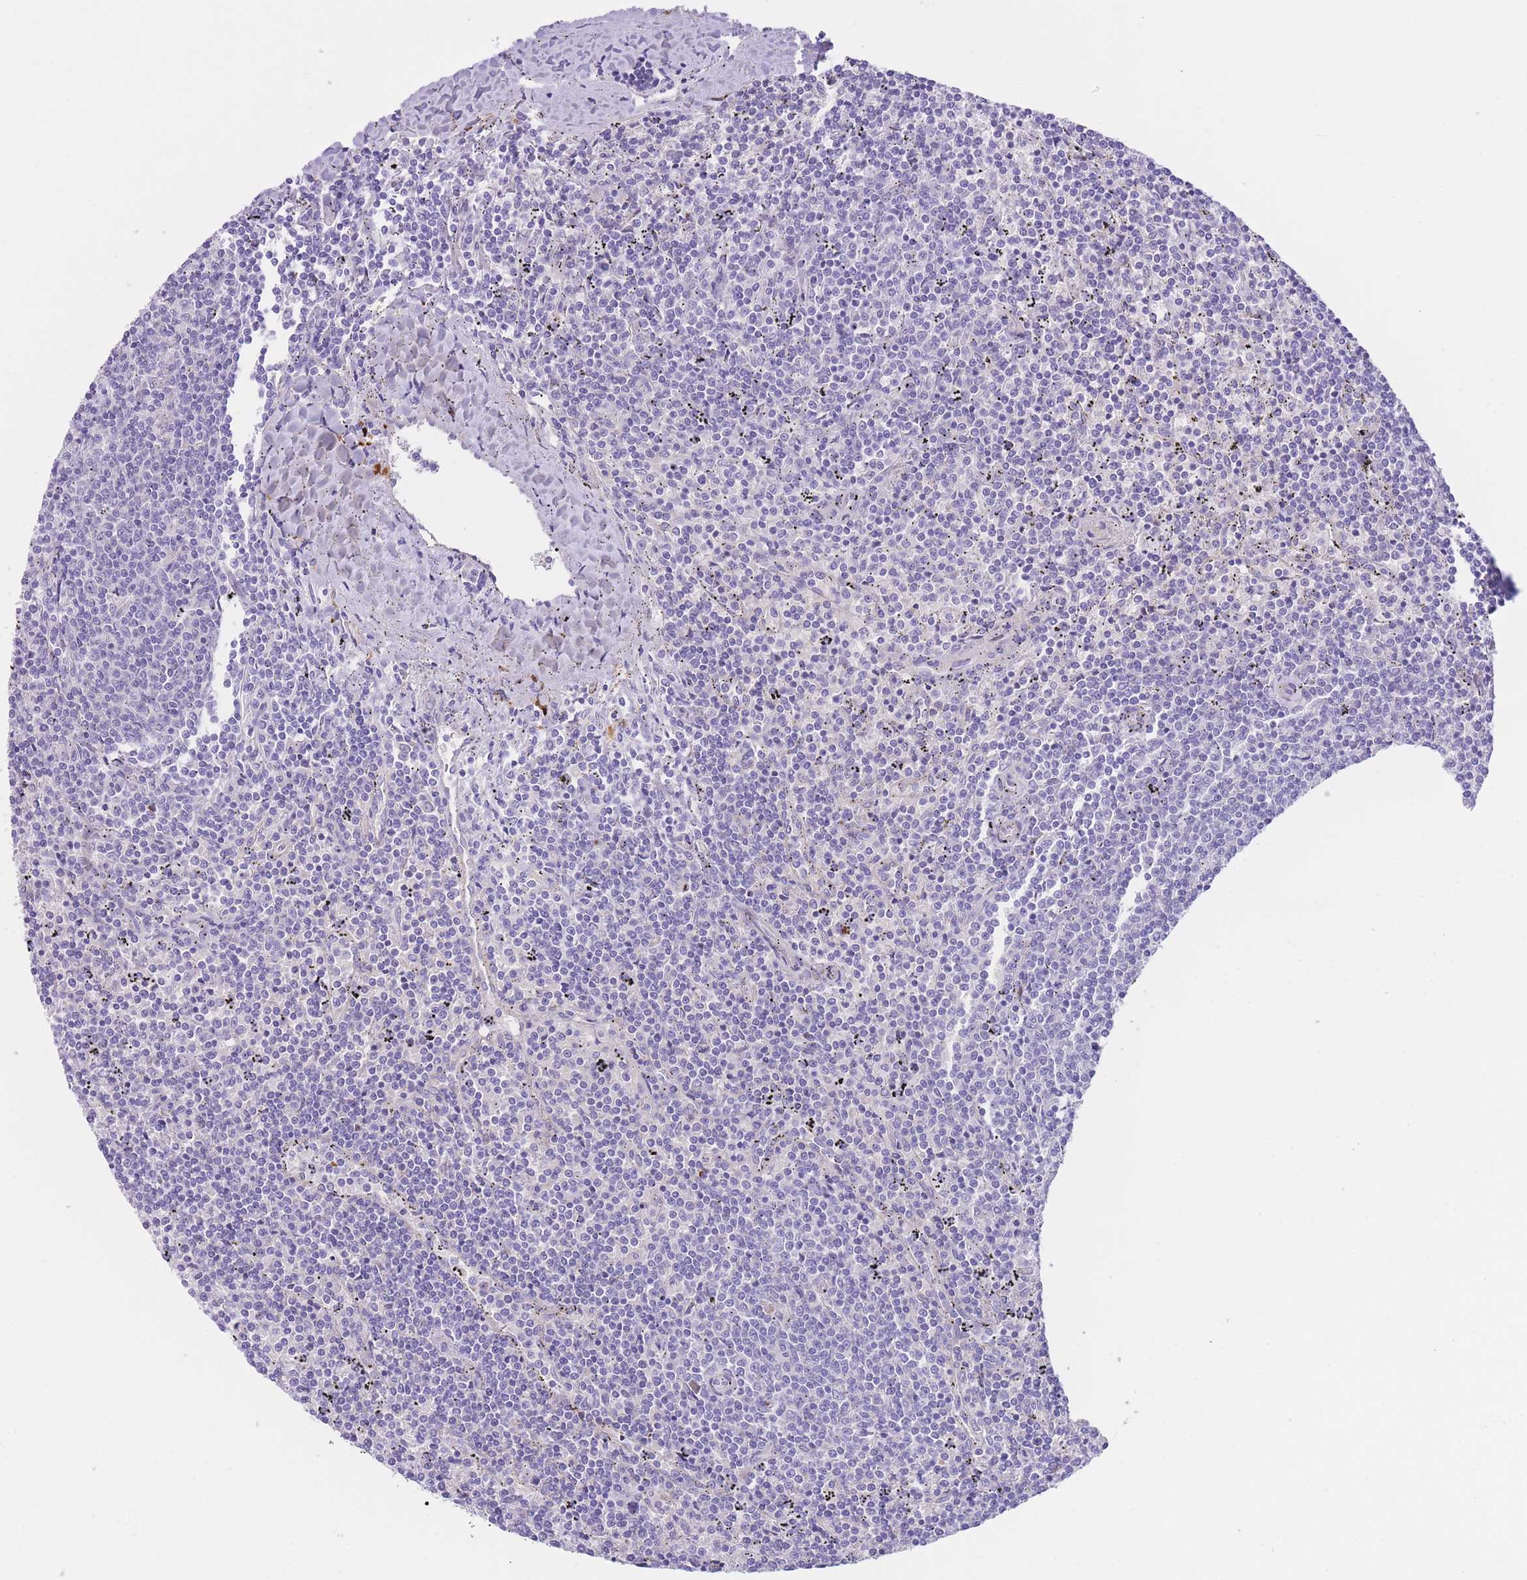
{"staining": {"intensity": "negative", "quantity": "none", "location": "none"}, "tissue": "lymphoma", "cell_type": "Tumor cells", "image_type": "cancer", "snomed": [{"axis": "morphology", "description": "Malignant lymphoma, non-Hodgkin's type, Low grade"}, {"axis": "topography", "description": "Spleen"}], "caption": "This histopathology image is of malignant lymphoma, non-Hodgkin's type (low-grade) stained with IHC to label a protein in brown with the nuclei are counter-stained blue. There is no staining in tumor cells. The staining was performed using DAB (3,3'-diaminobenzidine) to visualize the protein expression in brown, while the nuclei were stained in blue with hematoxylin (Magnification: 20x).", "gene": "QTRT1", "patient": {"sex": "female", "age": 50}}